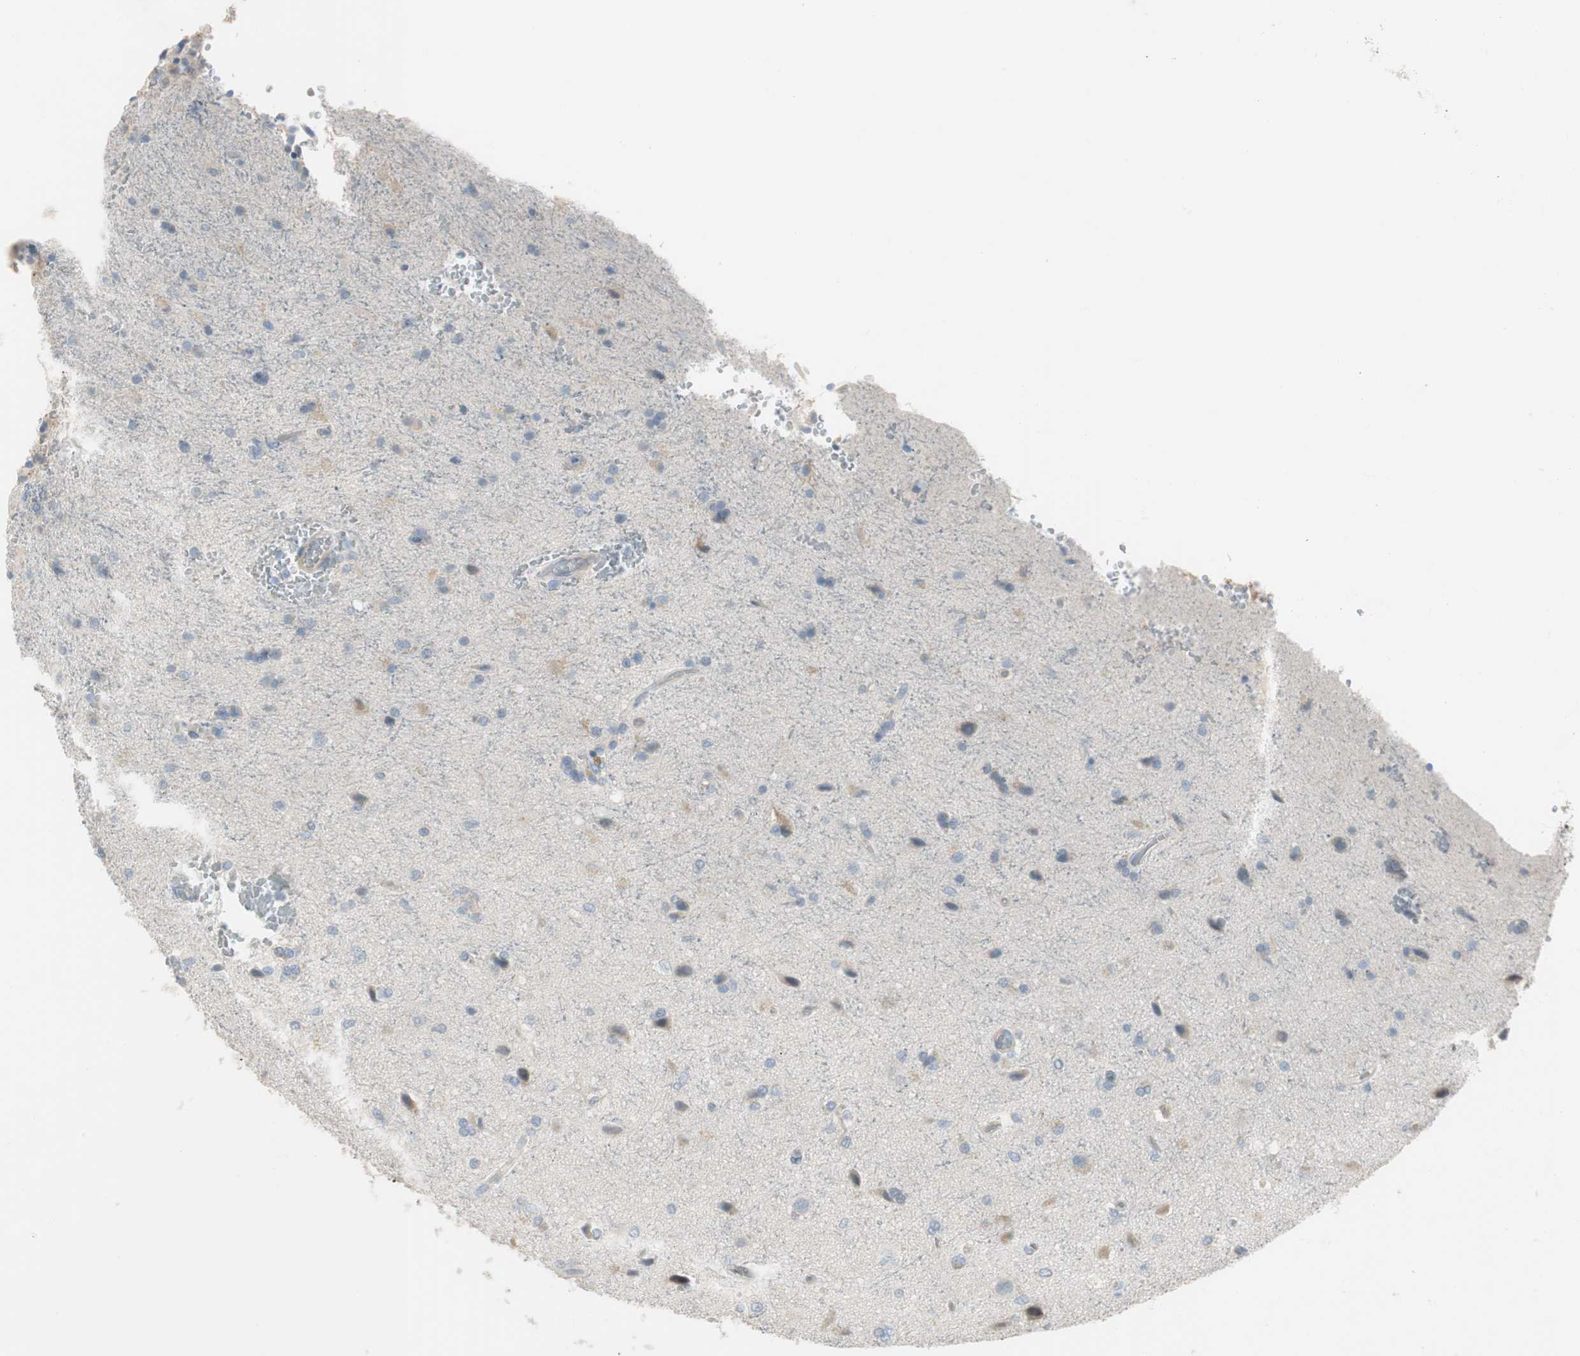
{"staining": {"intensity": "weak", "quantity": "<25%", "location": "cytoplasmic/membranous"}, "tissue": "glioma", "cell_type": "Tumor cells", "image_type": "cancer", "snomed": [{"axis": "morphology", "description": "Glioma, malignant, High grade"}, {"axis": "topography", "description": "Brain"}], "caption": "Tumor cells are negative for protein expression in human malignant glioma (high-grade). (Immunohistochemistry (ihc), brightfield microscopy, high magnification).", "gene": "SPINK4", "patient": {"sex": "male", "age": 71}}